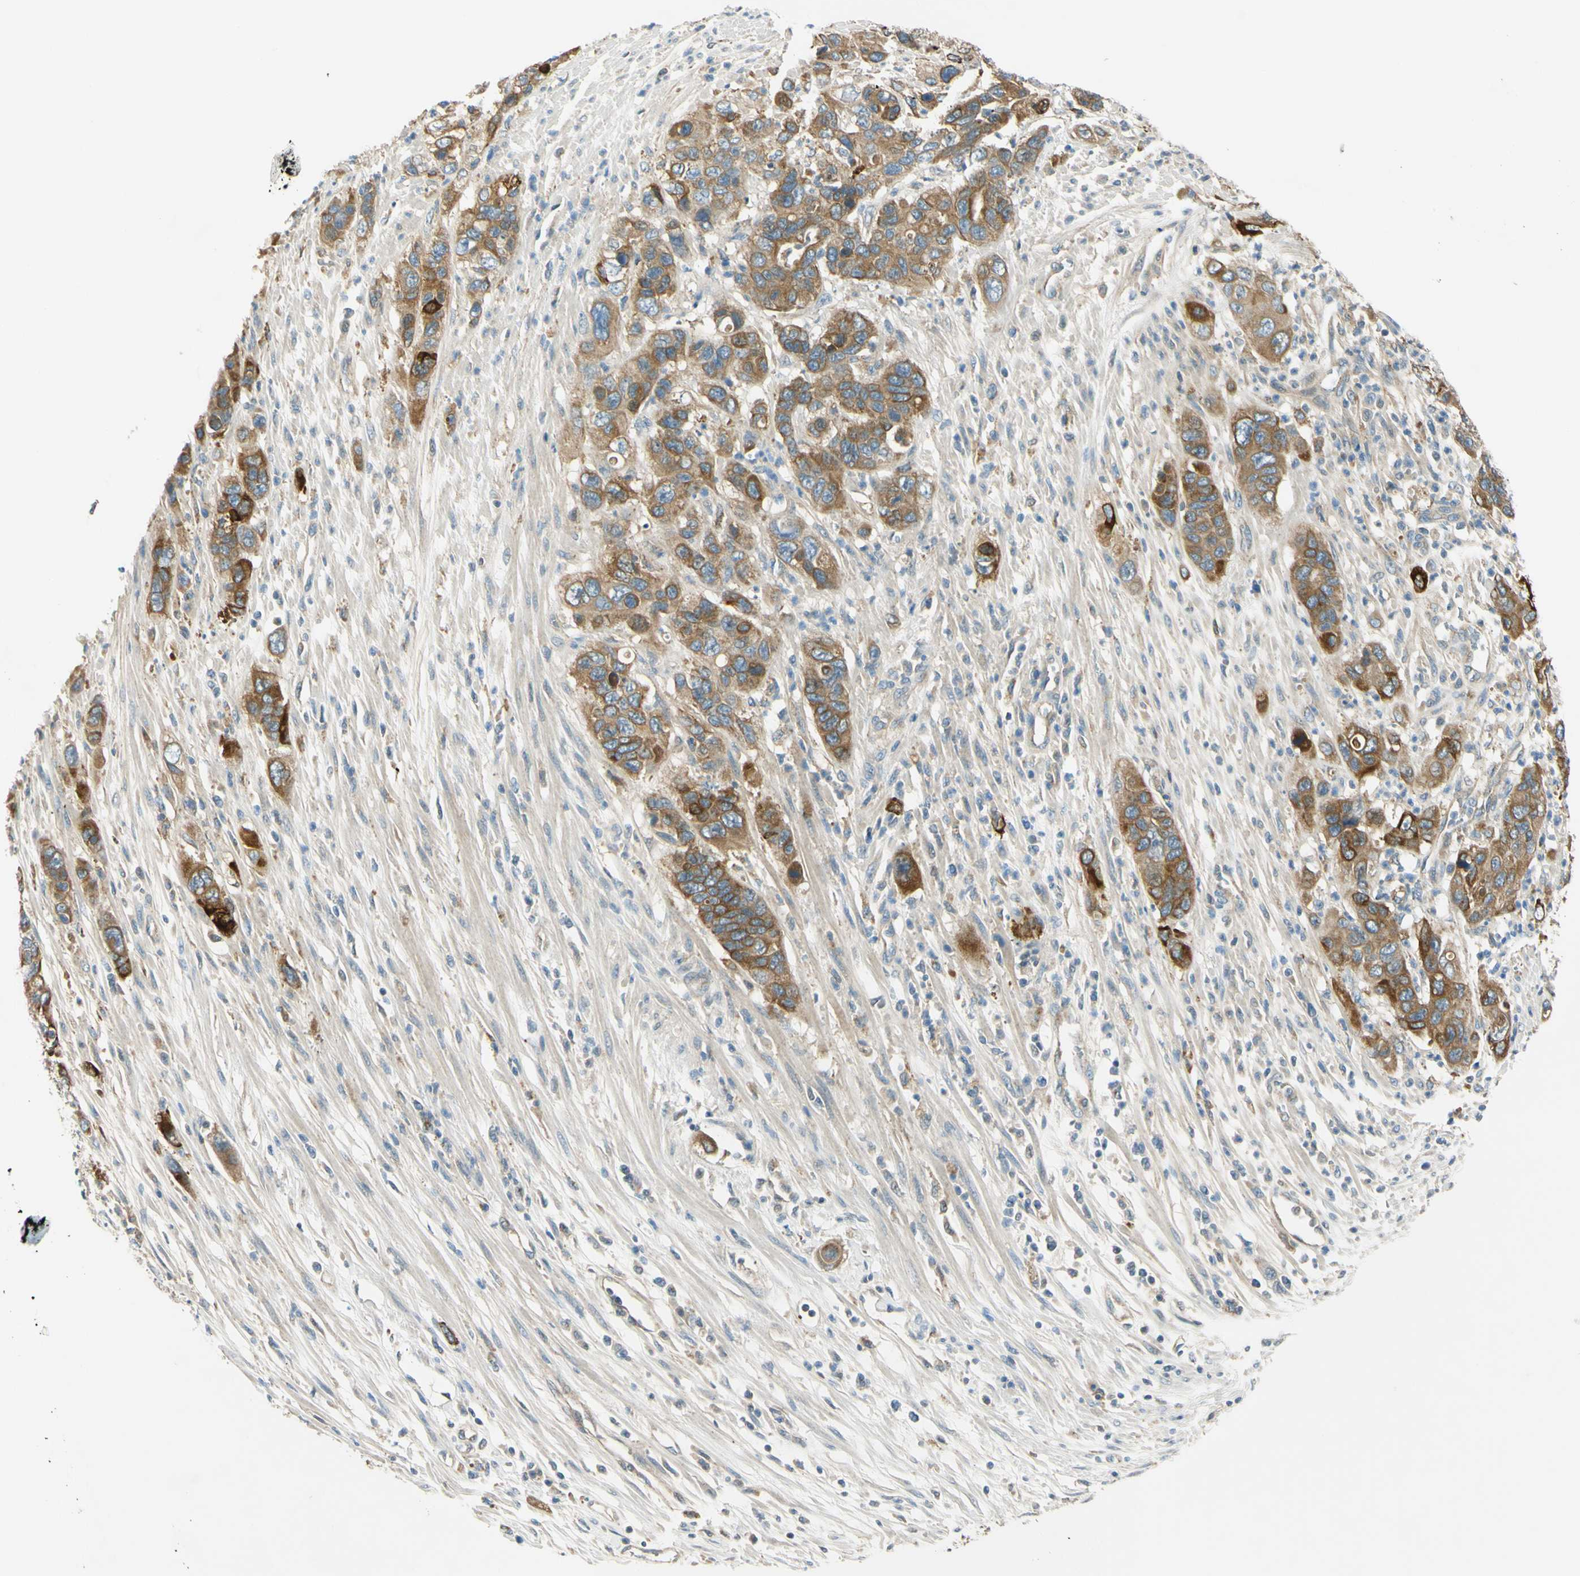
{"staining": {"intensity": "moderate", "quantity": ">75%", "location": "cytoplasmic/membranous"}, "tissue": "pancreatic cancer", "cell_type": "Tumor cells", "image_type": "cancer", "snomed": [{"axis": "morphology", "description": "Adenocarcinoma, NOS"}, {"axis": "topography", "description": "Pancreas"}], "caption": "A brown stain labels moderate cytoplasmic/membranous expression of a protein in pancreatic cancer tumor cells.", "gene": "LAMA3", "patient": {"sex": "female", "age": 71}}